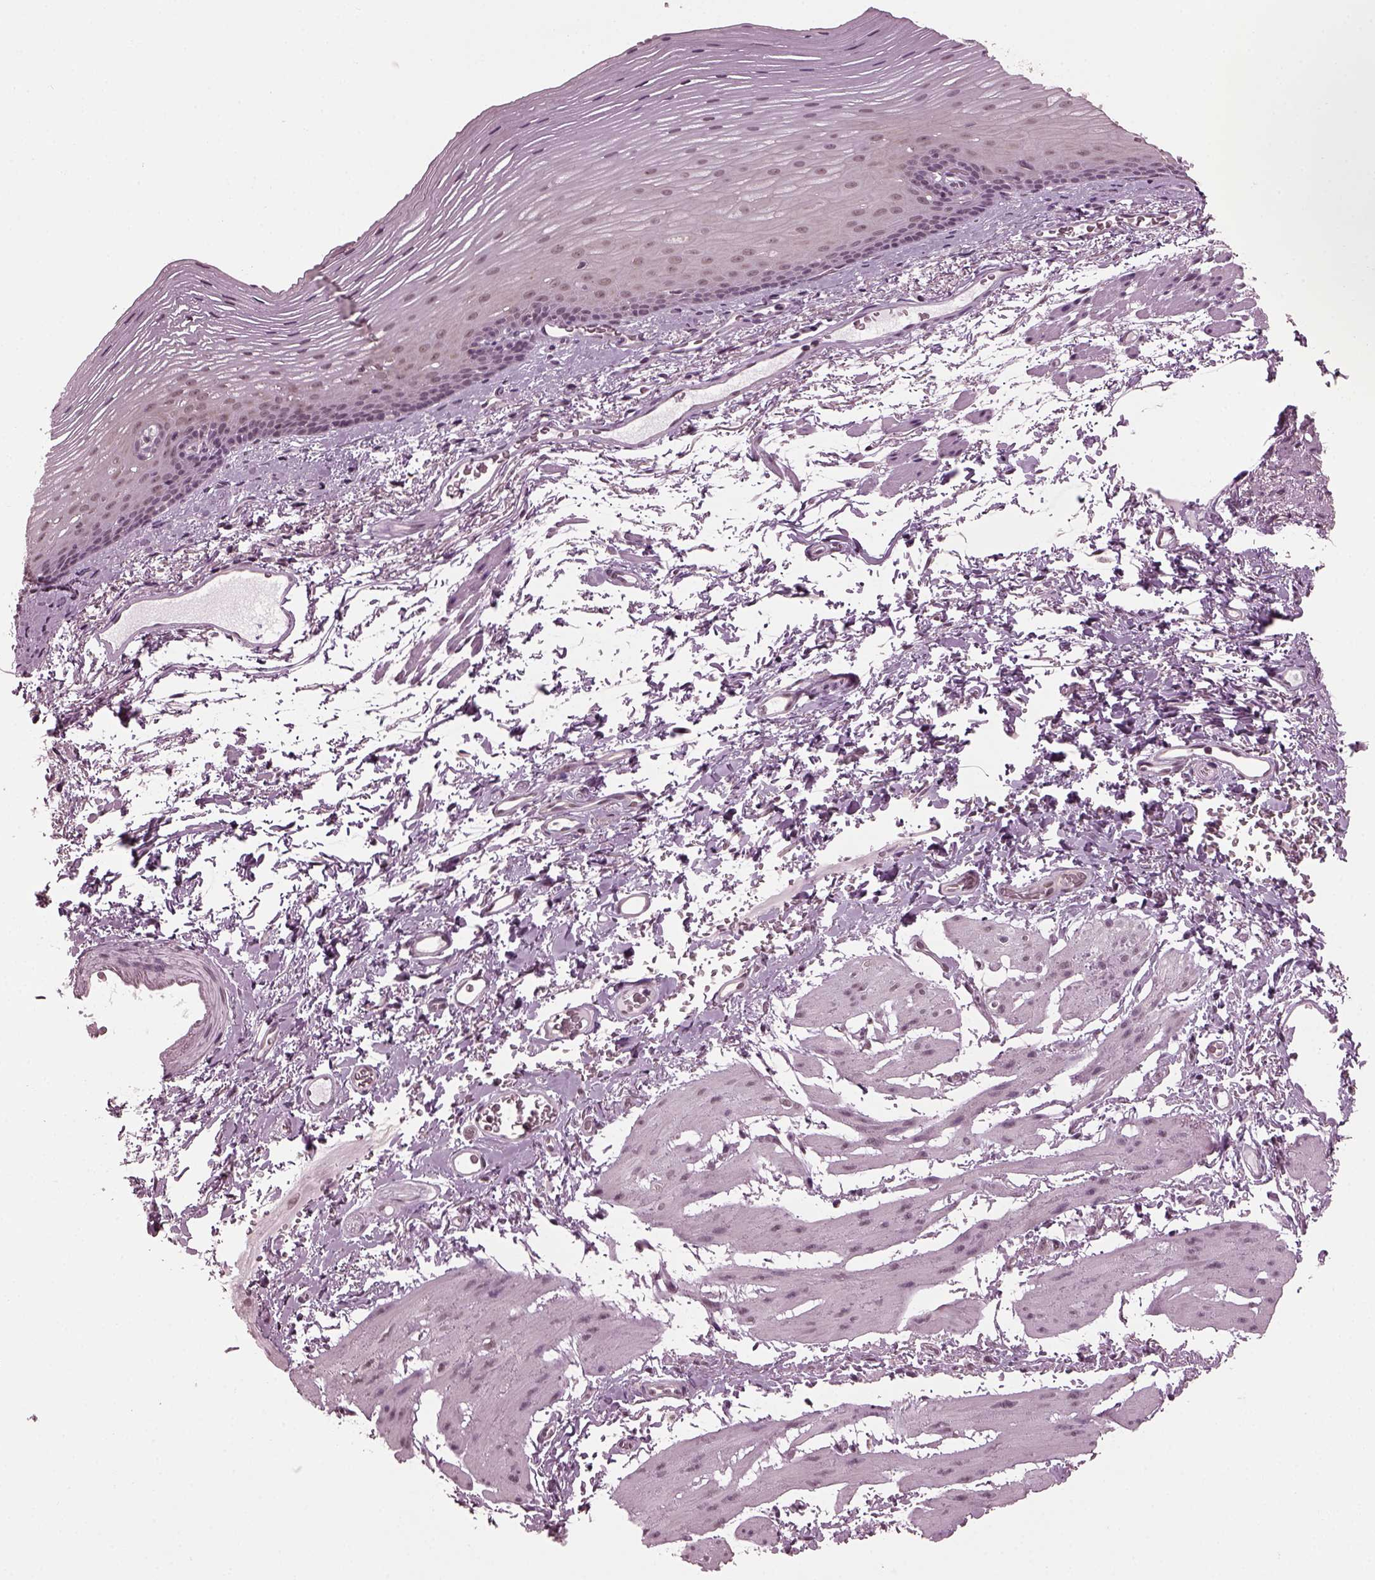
{"staining": {"intensity": "negative", "quantity": "none", "location": "none"}, "tissue": "esophagus", "cell_type": "Squamous epithelial cells", "image_type": "normal", "snomed": [{"axis": "morphology", "description": "Normal tissue, NOS"}, {"axis": "topography", "description": "Esophagus"}], "caption": "Human esophagus stained for a protein using IHC reveals no expression in squamous epithelial cells.", "gene": "RUVBL2", "patient": {"sex": "male", "age": 76}}